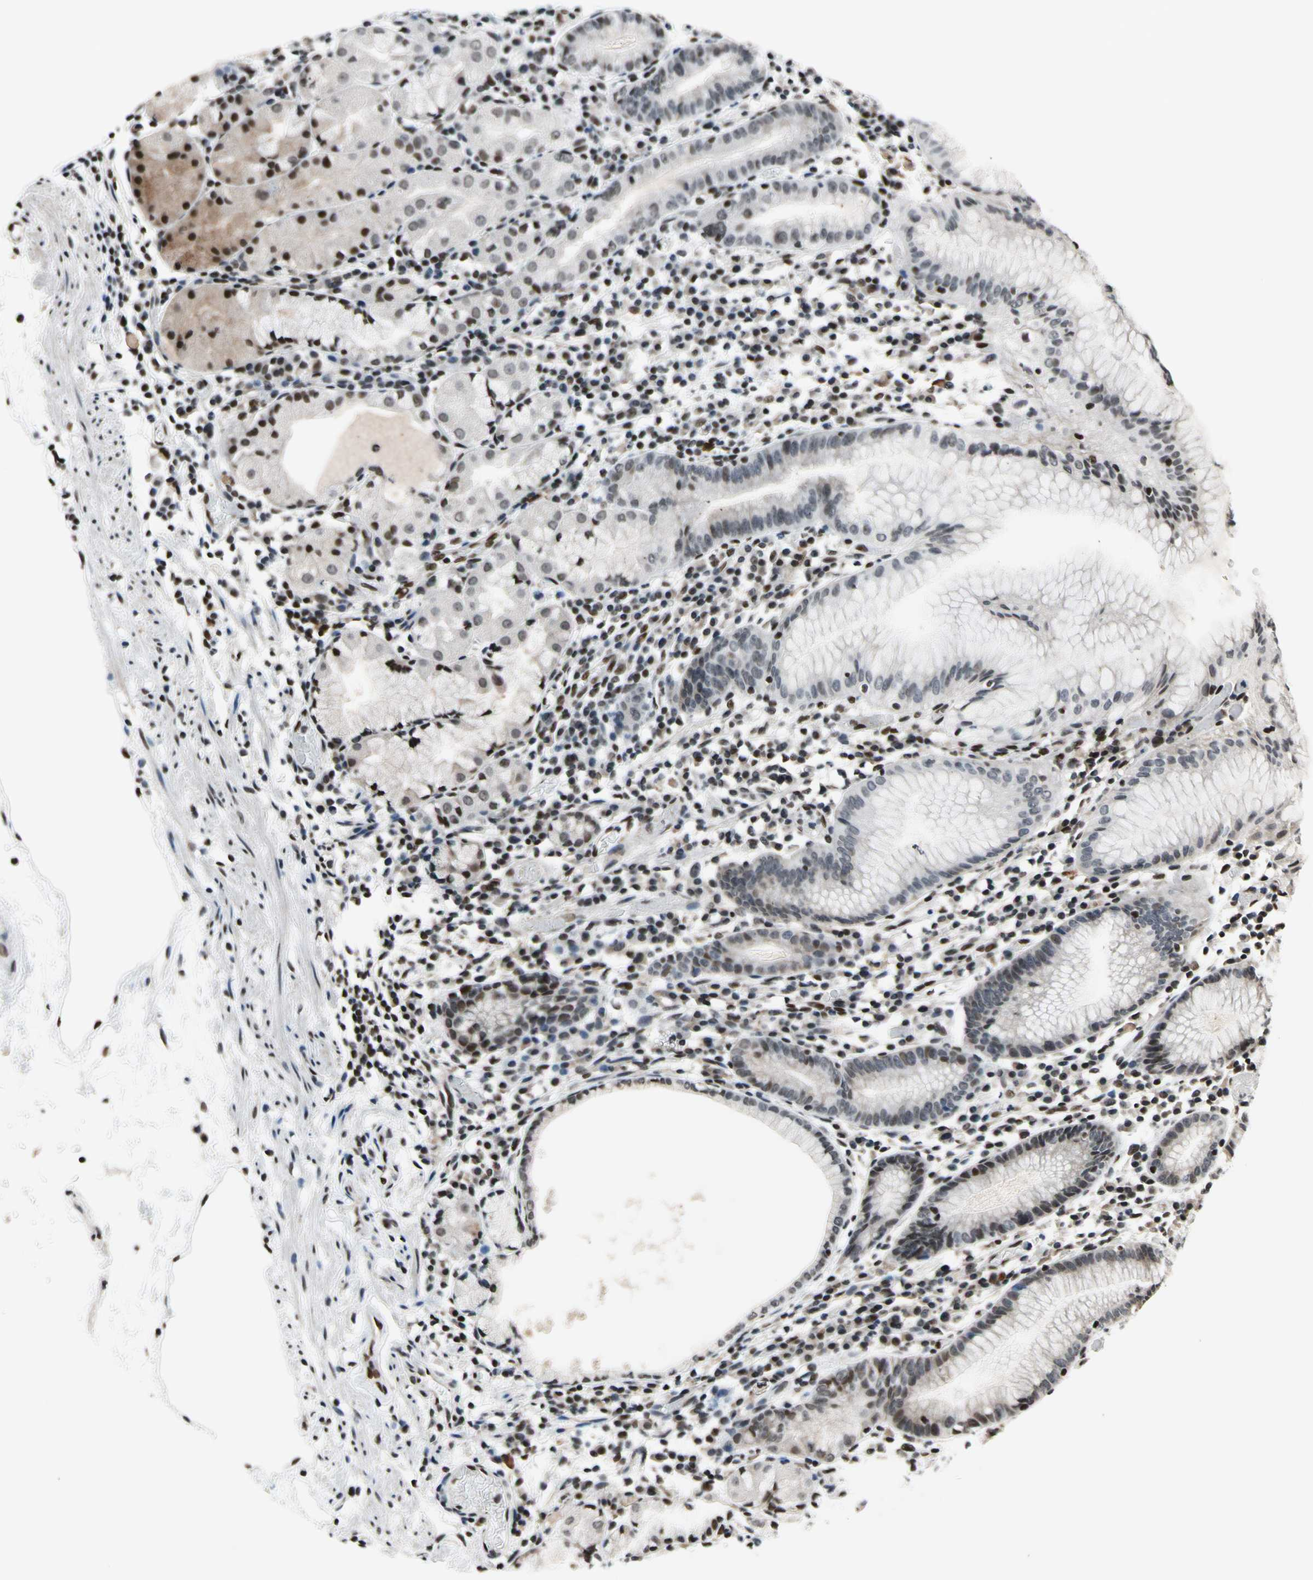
{"staining": {"intensity": "moderate", "quantity": "<25%", "location": "cytoplasmic/membranous,nuclear"}, "tissue": "stomach", "cell_type": "Glandular cells", "image_type": "normal", "snomed": [{"axis": "morphology", "description": "Normal tissue, NOS"}, {"axis": "topography", "description": "Stomach"}, {"axis": "topography", "description": "Stomach, lower"}], "caption": "A histopathology image of human stomach stained for a protein exhibits moderate cytoplasmic/membranous,nuclear brown staining in glandular cells. (DAB (3,3'-diaminobenzidine) = brown stain, brightfield microscopy at high magnification).", "gene": "RECQL", "patient": {"sex": "female", "age": 75}}